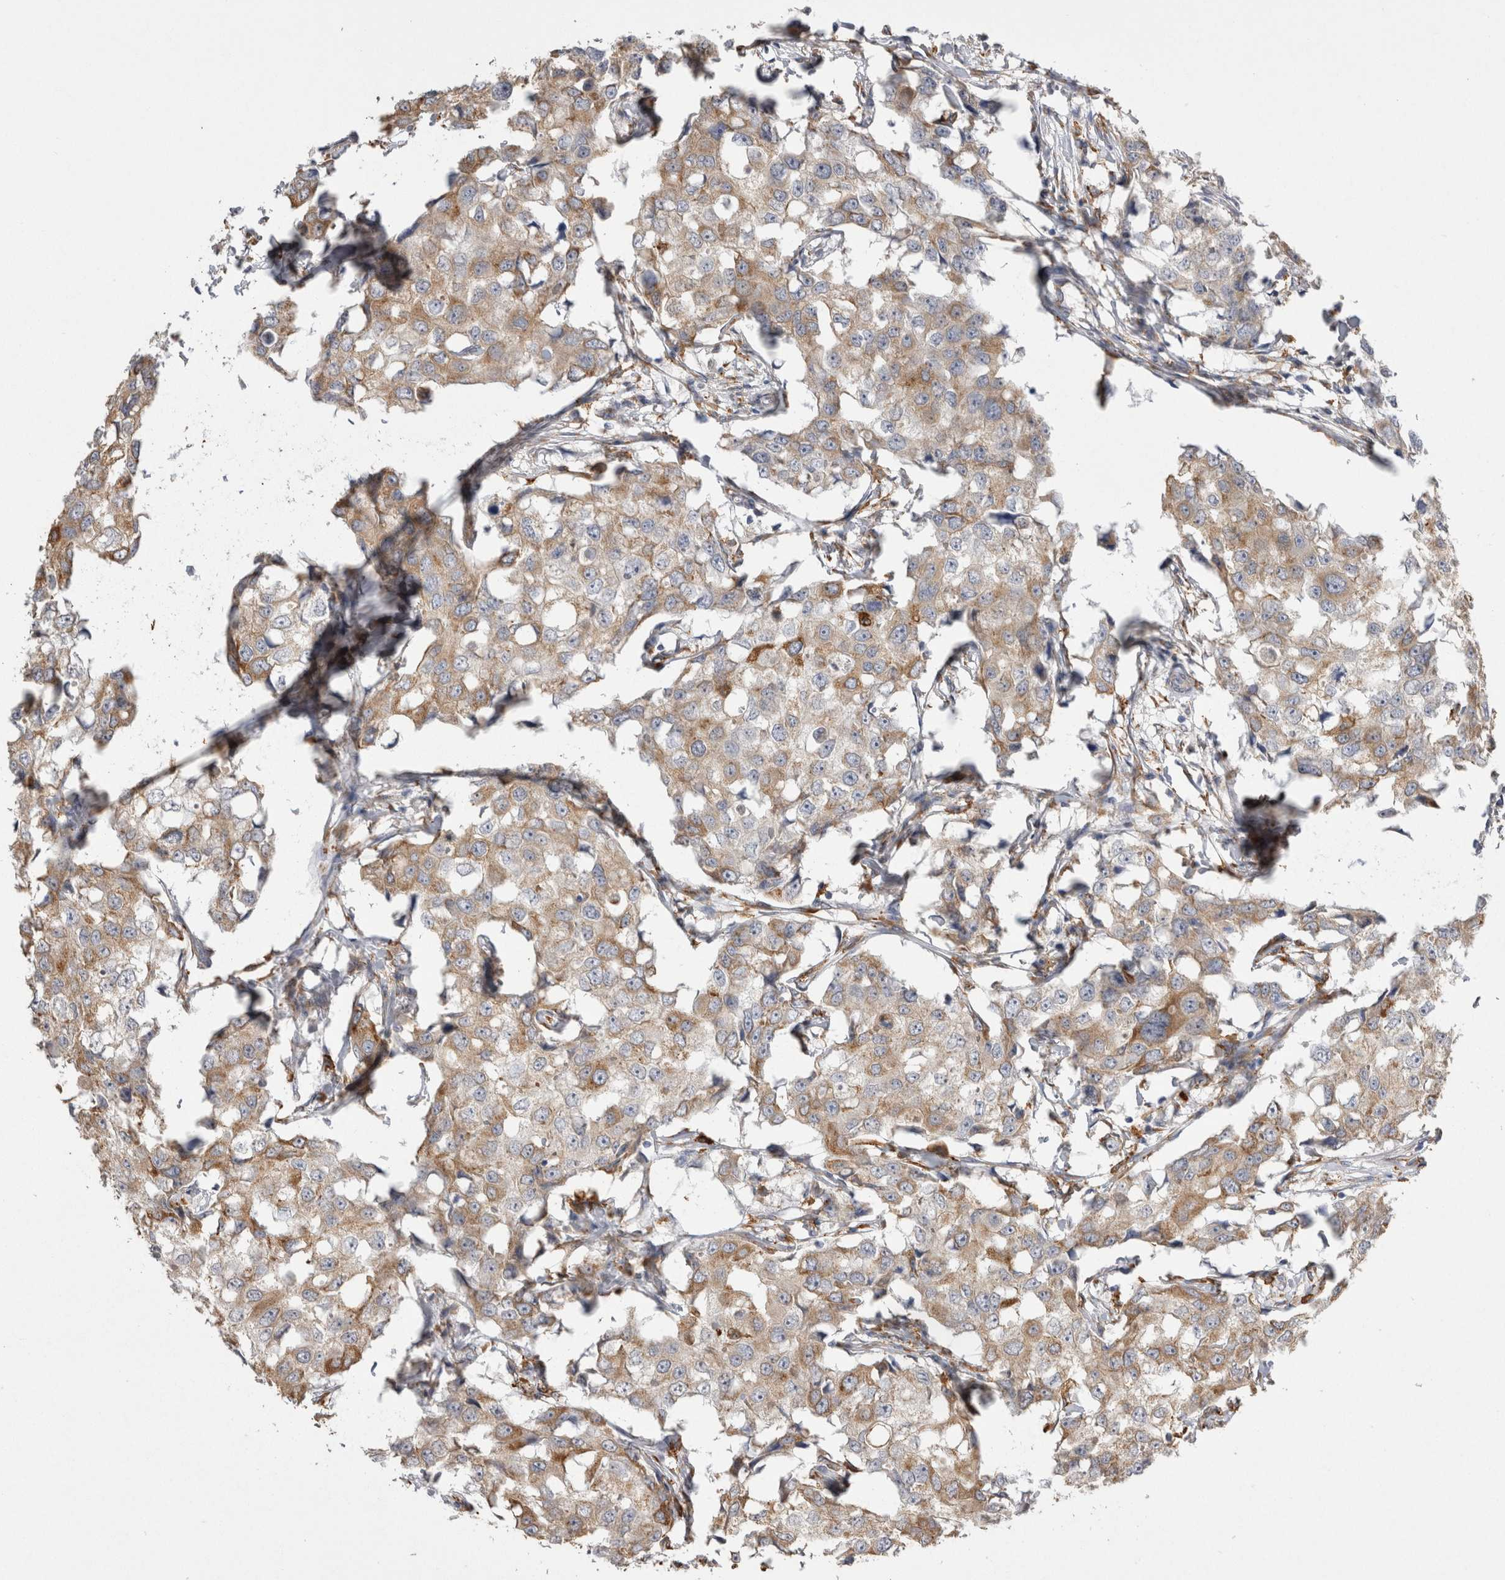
{"staining": {"intensity": "moderate", "quantity": ">75%", "location": "cytoplasmic/membranous"}, "tissue": "breast cancer", "cell_type": "Tumor cells", "image_type": "cancer", "snomed": [{"axis": "morphology", "description": "Duct carcinoma"}, {"axis": "topography", "description": "Breast"}], "caption": "Brown immunohistochemical staining in breast cancer (intraductal carcinoma) reveals moderate cytoplasmic/membranous staining in about >75% of tumor cells.", "gene": "LRPAP1", "patient": {"sex": "female", "age": 27}}